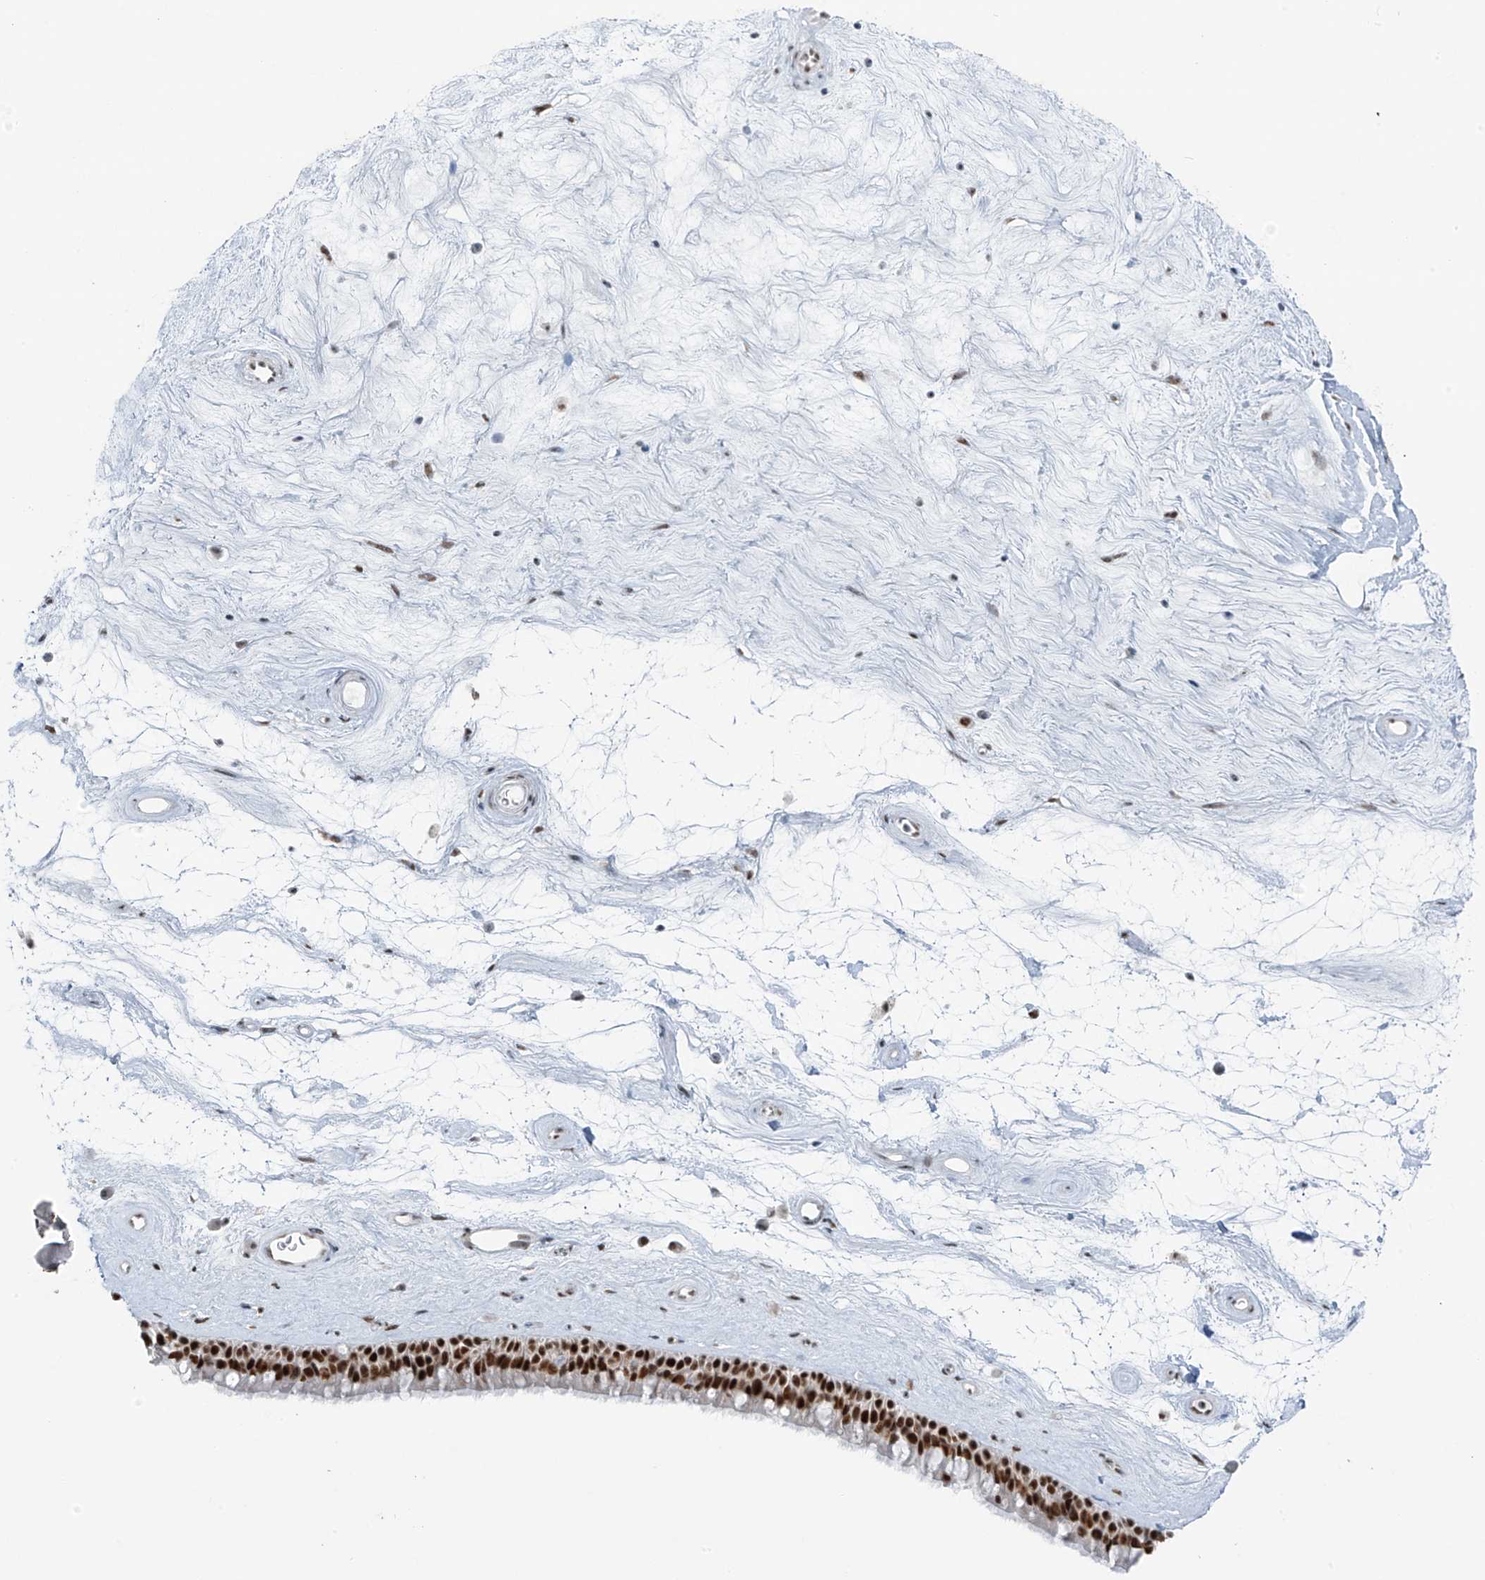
{"staining": {"intensity": "strong", "quantity": ">75%", "location": "nuclear"}, "tissue": "nasopharynx", "cell_type": "Respiratory epithelial cells", "image_type": "normal", "snomed": [{"axis": "morphology", "description": "Normal tissue, NOS"}, {"axis": "topography", "description": "Nasopharynx"}], "caption": "Immunohistochemical staining of normal nasopharynx reveals strong nuclear protein positivity in approximately >75% of respiratory epithelial cells.", "gene": "WRNIP1", "patient": {"sex": "male", "age": 64}}